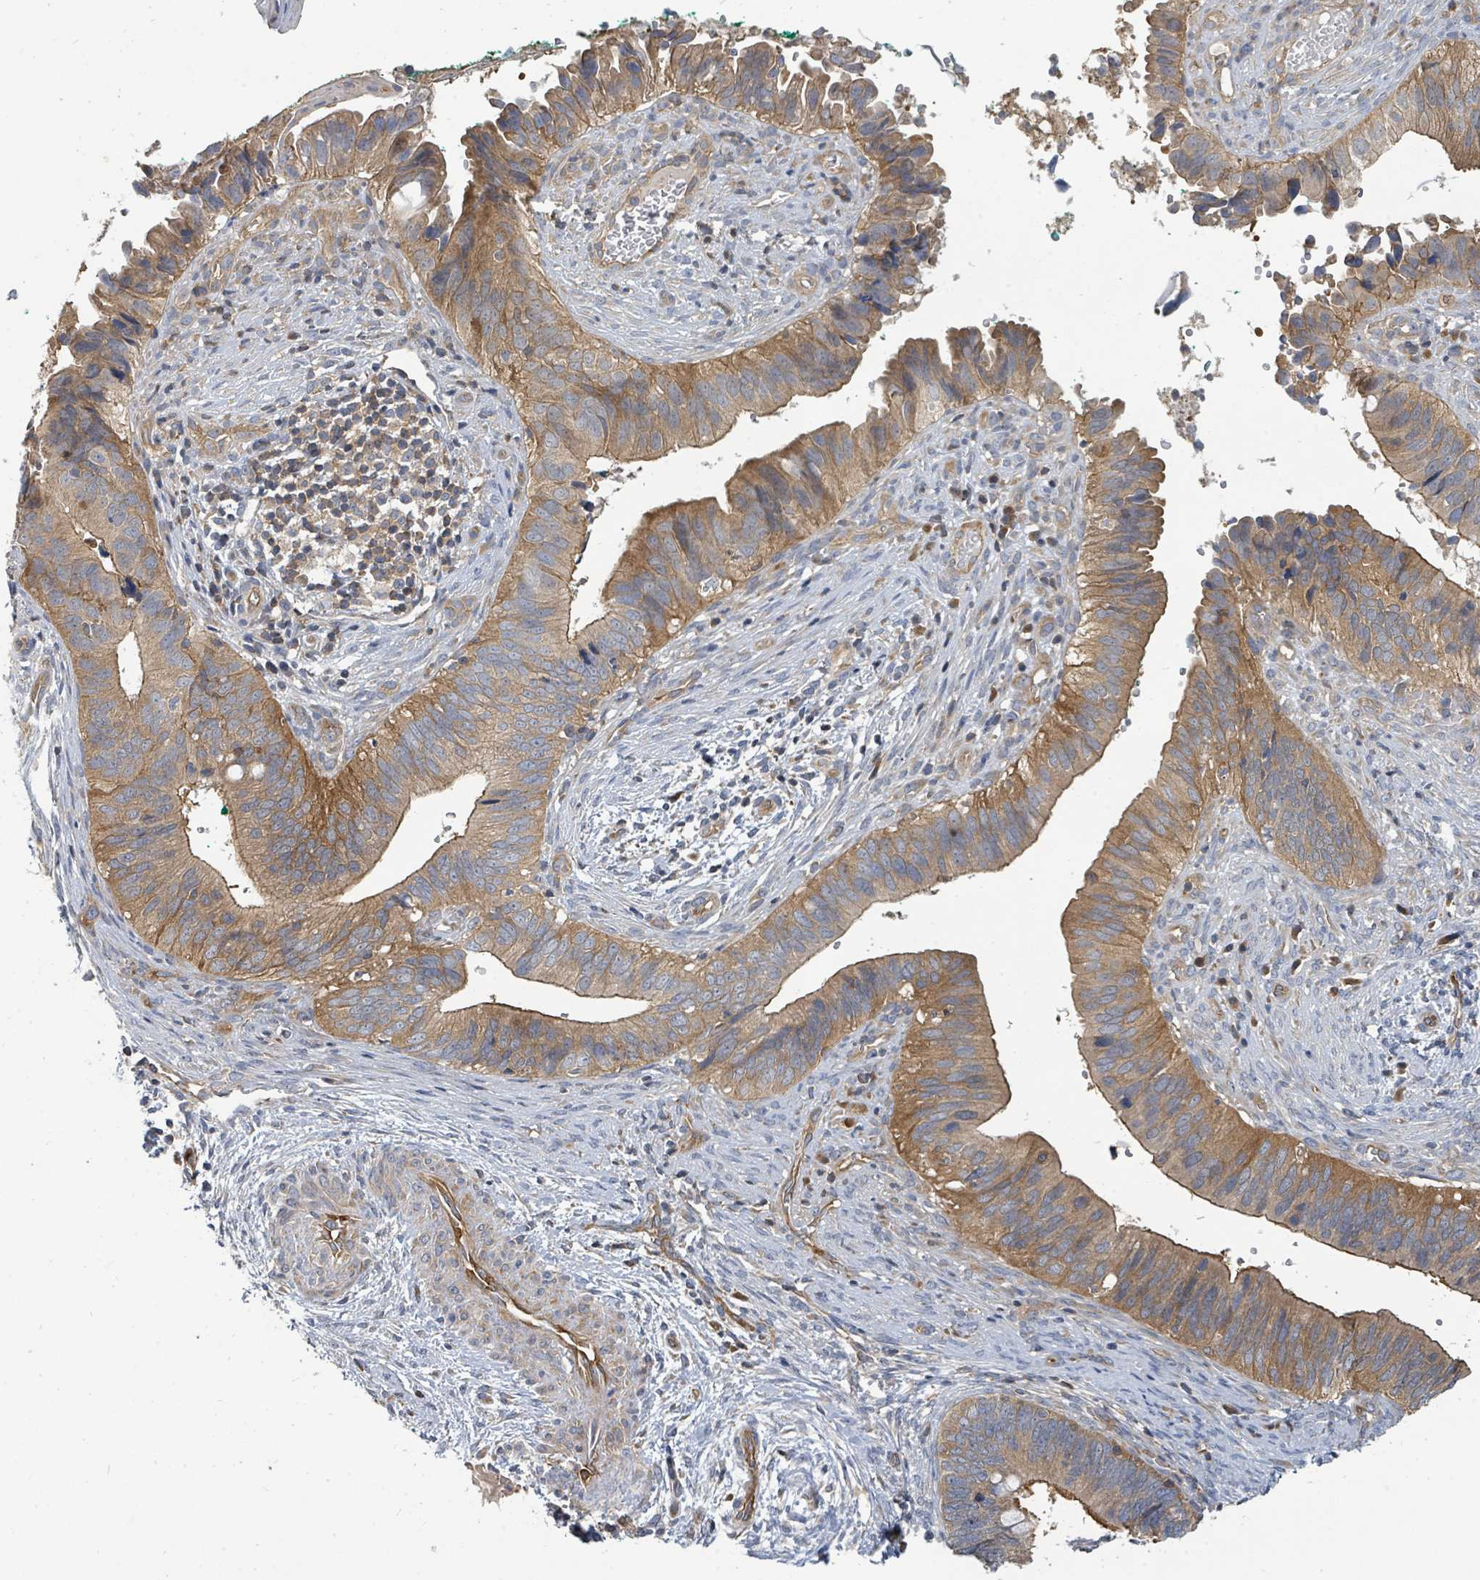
{"staining": {"intensity": "moderate", "quantity": ">75%", "location": "cytoplasmic/membranous"}, "tissue": "cervical cancer", "cell_type": "Tumor cells", "image_type": "cancer", "snomed": [{"axis": "morphology", "description": "Adenocarcinoma, NOS"}, {"axis": "topography", "description": "Cervix"}], "caption": "Tumor cells demonstrate medium levels of moderate cytoplasmic/membranous staining in about >75% of cells in human cervical cancer (adenocarcinoma). (Brightfield microscopy of DAB IHC at high magnification).", "gene": "BOLA2B", "patient": {"sex": "female", "age": 42}}